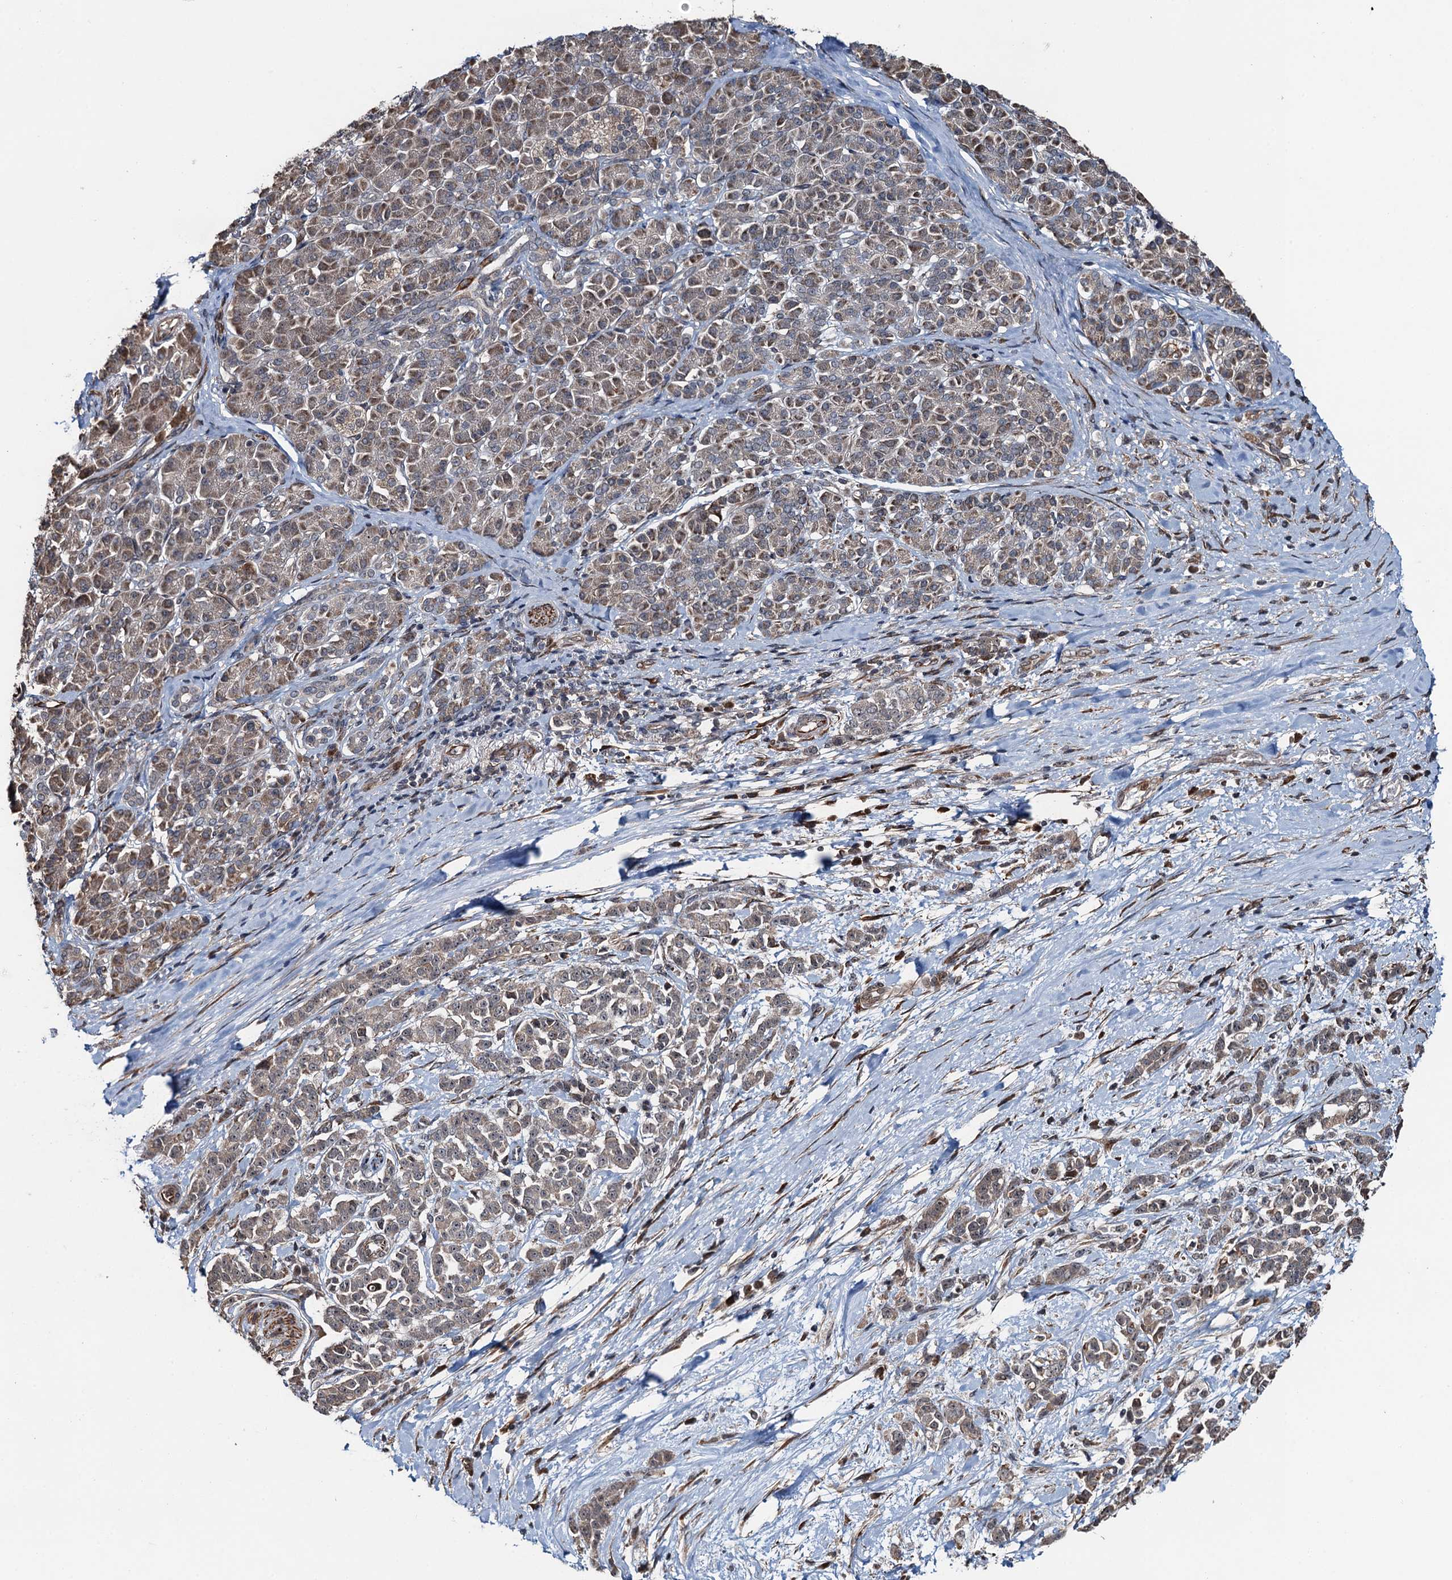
{"staining": {"intensity": "weak", "quantity": "25%-75%", "location": "cytoplasmic/membranous"}, "tissue": "pancreatic cancer", "cell_type": "Tumor cells", "image_type": "cancer", "snomed": [{"axis": "morphology", "description": "Normal tissue, NOS"}, {"axis": "morphology", "description": "Adenocarcinoma, NOS"}, {"axis": "topography", "description": "Pancreas"}], "caption": "Pancreatic cancer stained for a protein shows weak cytoplasmic/membranous positivity in tumor cells. (Stains: DAB (3,3'-diaminobenzidine) in brown, nuclei in blue, Microscopy: brightfield microscopy at high magnification).", "gene": "WHAMM", "patient": {"sex": "female", "age": 64}}